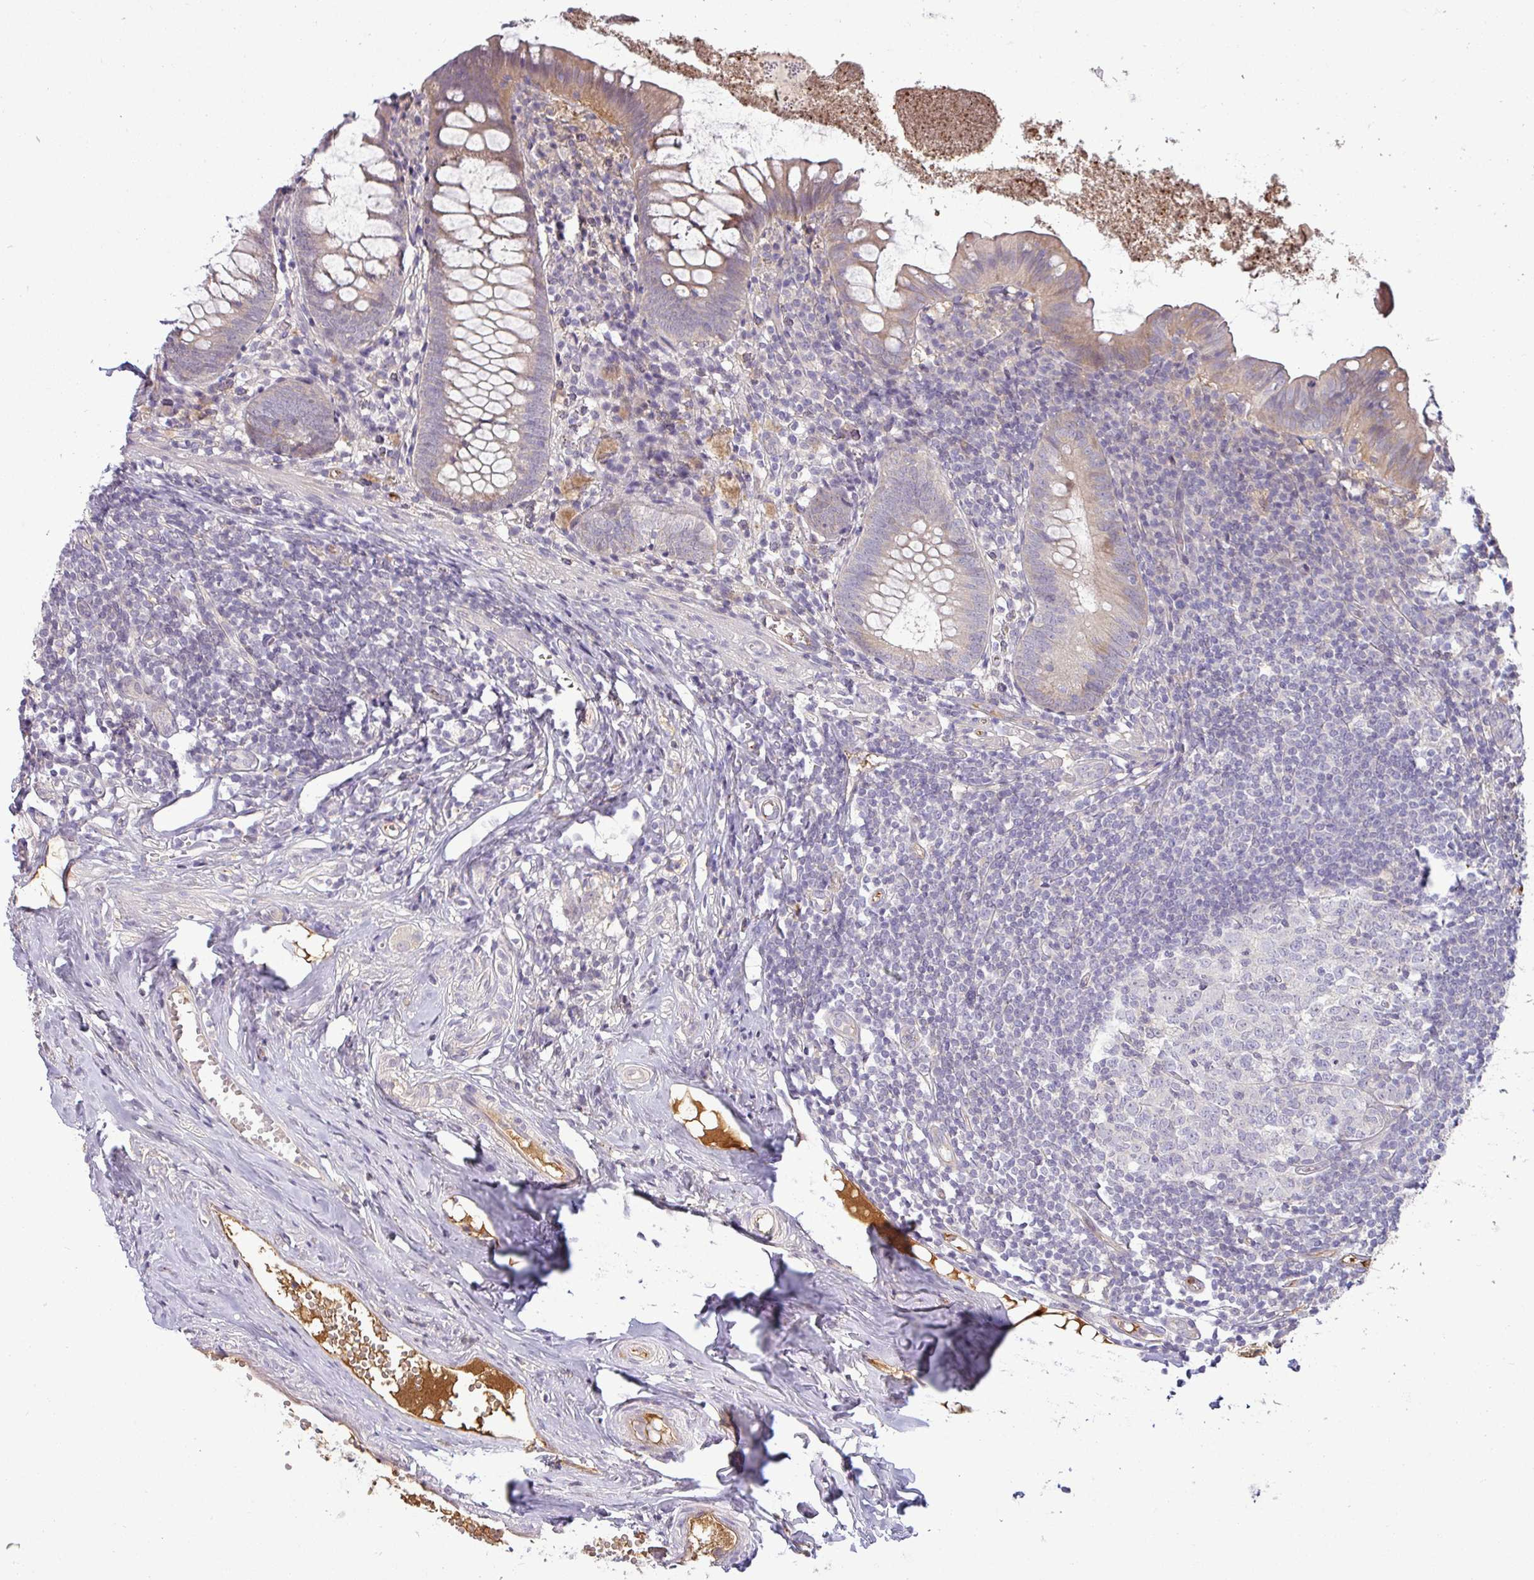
{"staining": {"intensity": "moderate", "quantity": "<25%", "location": "cytoplasmic/membranous"}, "tissue": "appendix", "cell_type": "Glandular cells", "image_type": "normal", "snomed": [{"axis": "morphology", "description": "Normal tissue, NOS"}, {"axis": "topography", "description": "Appendix"}], "caption": "Appendix stained with a brown dye demonstrates moderate cytoplasmic/membranous positive positivity in approximately <25% of glandular cells.", "gene": "APOM", "patient": {"sex": "female", "age": 51}}